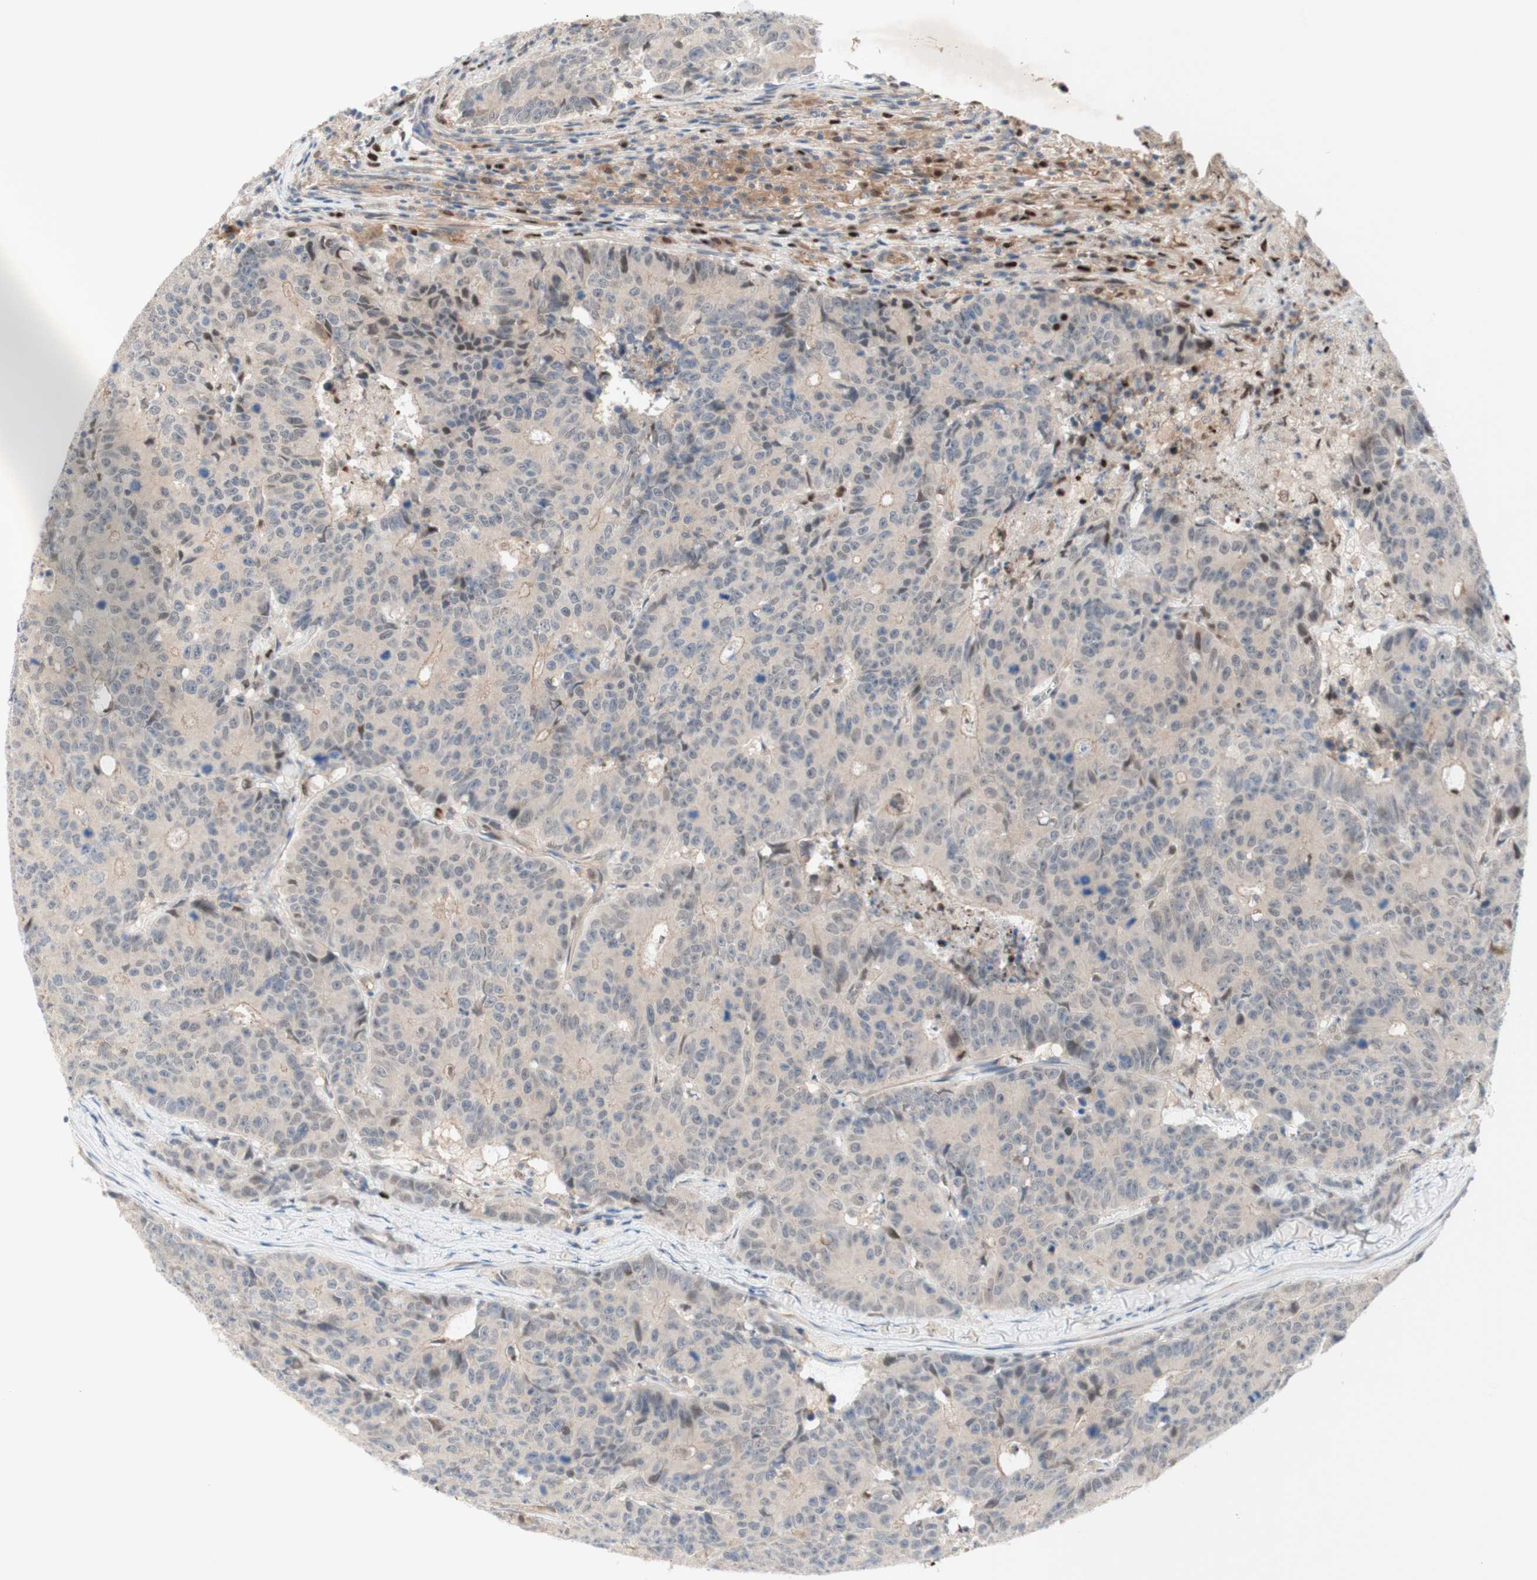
{"staining": {"intensity": "weak", "quantity": "<25%", "location": "nuclear"}, "tissue": "colorectal cancer", "cell_type": "Tumor cells", "image_type": "cancer", "snomed": [{"axis": "morphology", "description": "Adenocarcinoma, NOS"}, {"axis": "topography", "description": "Colon"}], "caption": "This is an IHC micrograph of human colorectal cancer (adenocarcinoma). There is no staining in tumor cells.", "gene": "RFNG", "patient": {"sex": "female", "age": 86}}